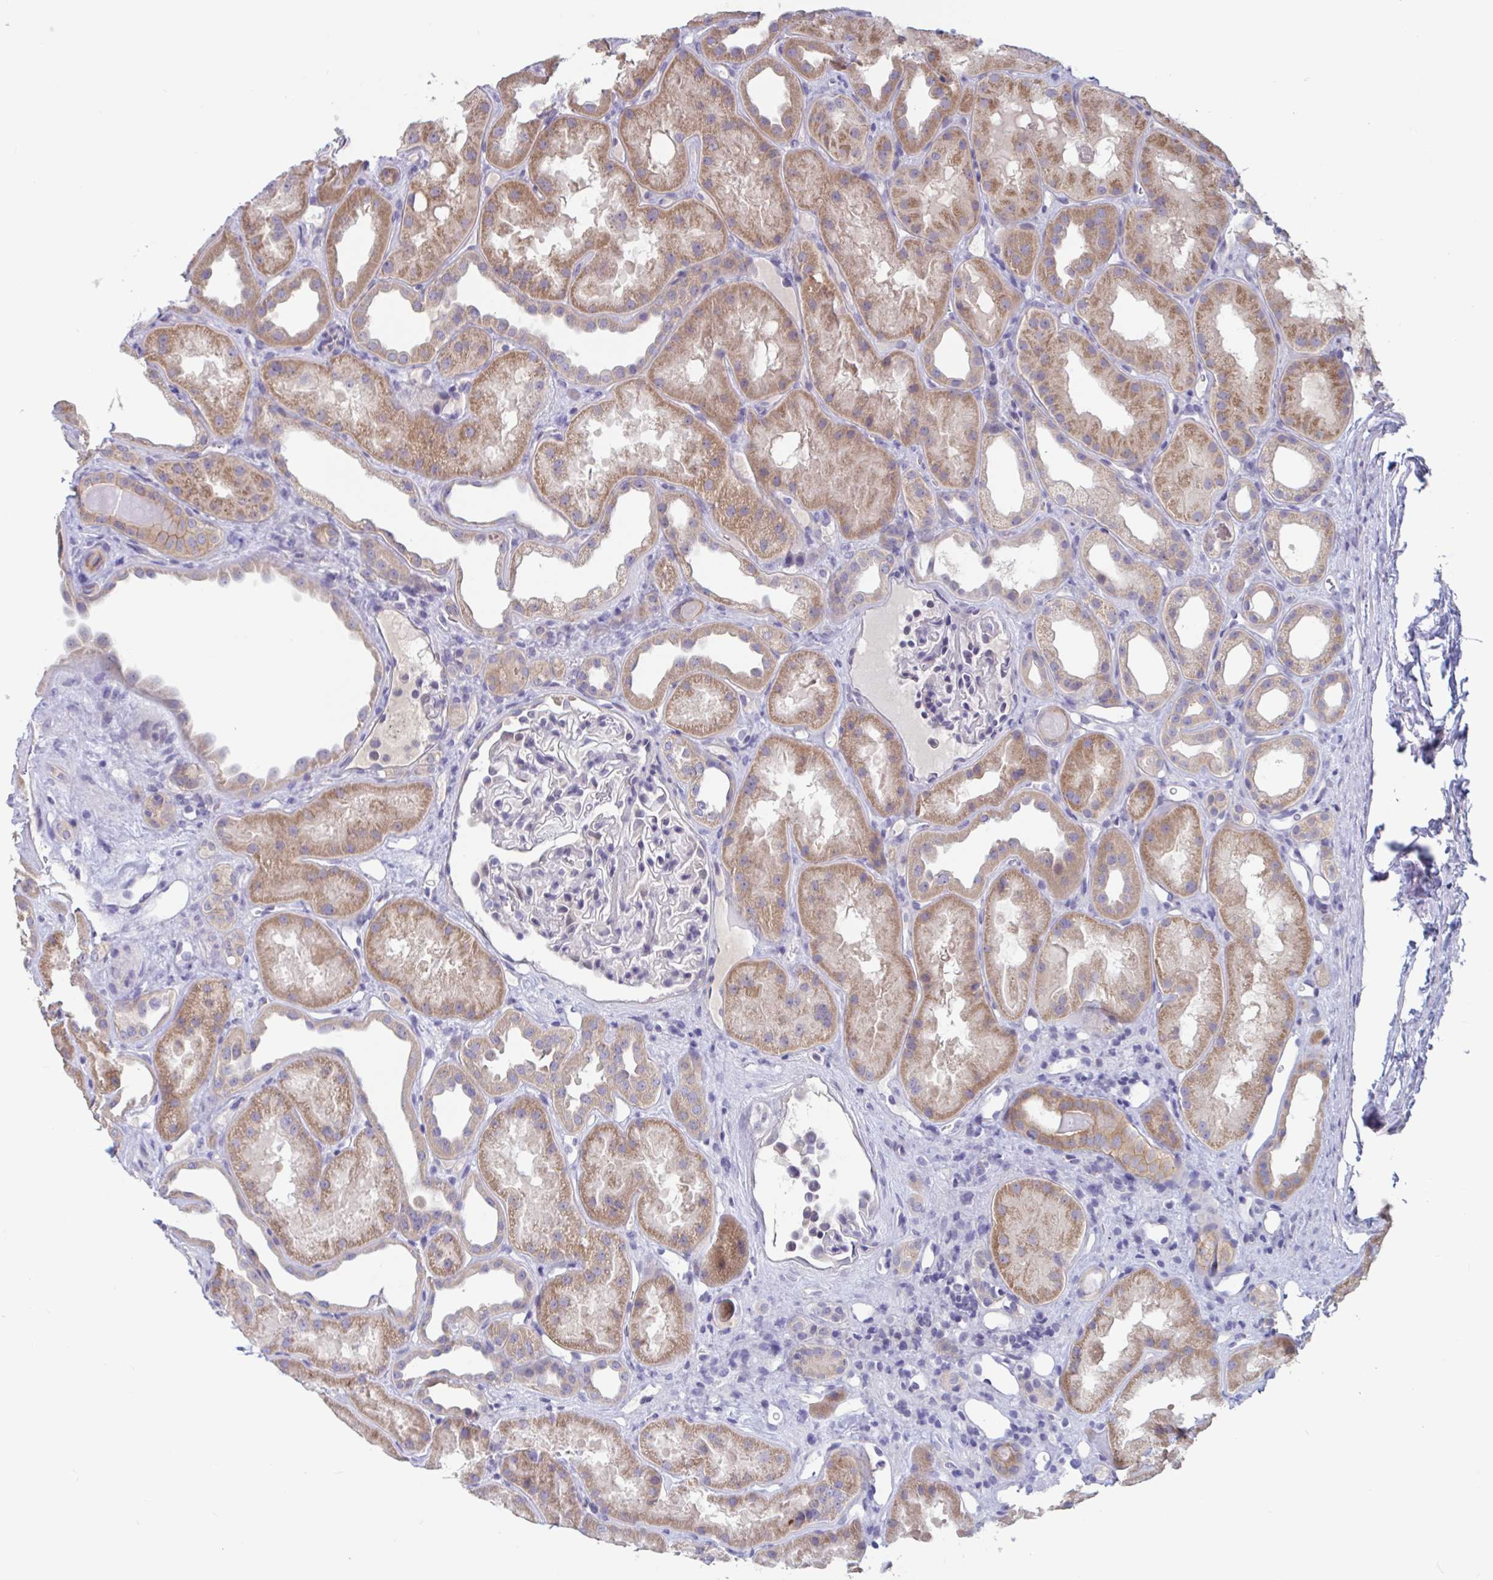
{"staining": {"intensity": "negative", "quantity": "none", "location": "none"}, "tissue": "kidney", "cell_type": "Cells in glomeruli", "image_type": "normal", "snomed": [{"axis": "morphology", "description": "Normal tissue, NOS"}, {"axis": "topography", "description": "Kidney"}], "caption": "Human kidney stained for a protein using immunohistochemistry displays no positivity in cells in glomeruli.", "gene": "UNKL", "patient": {"sex": "male", "age": 61}}